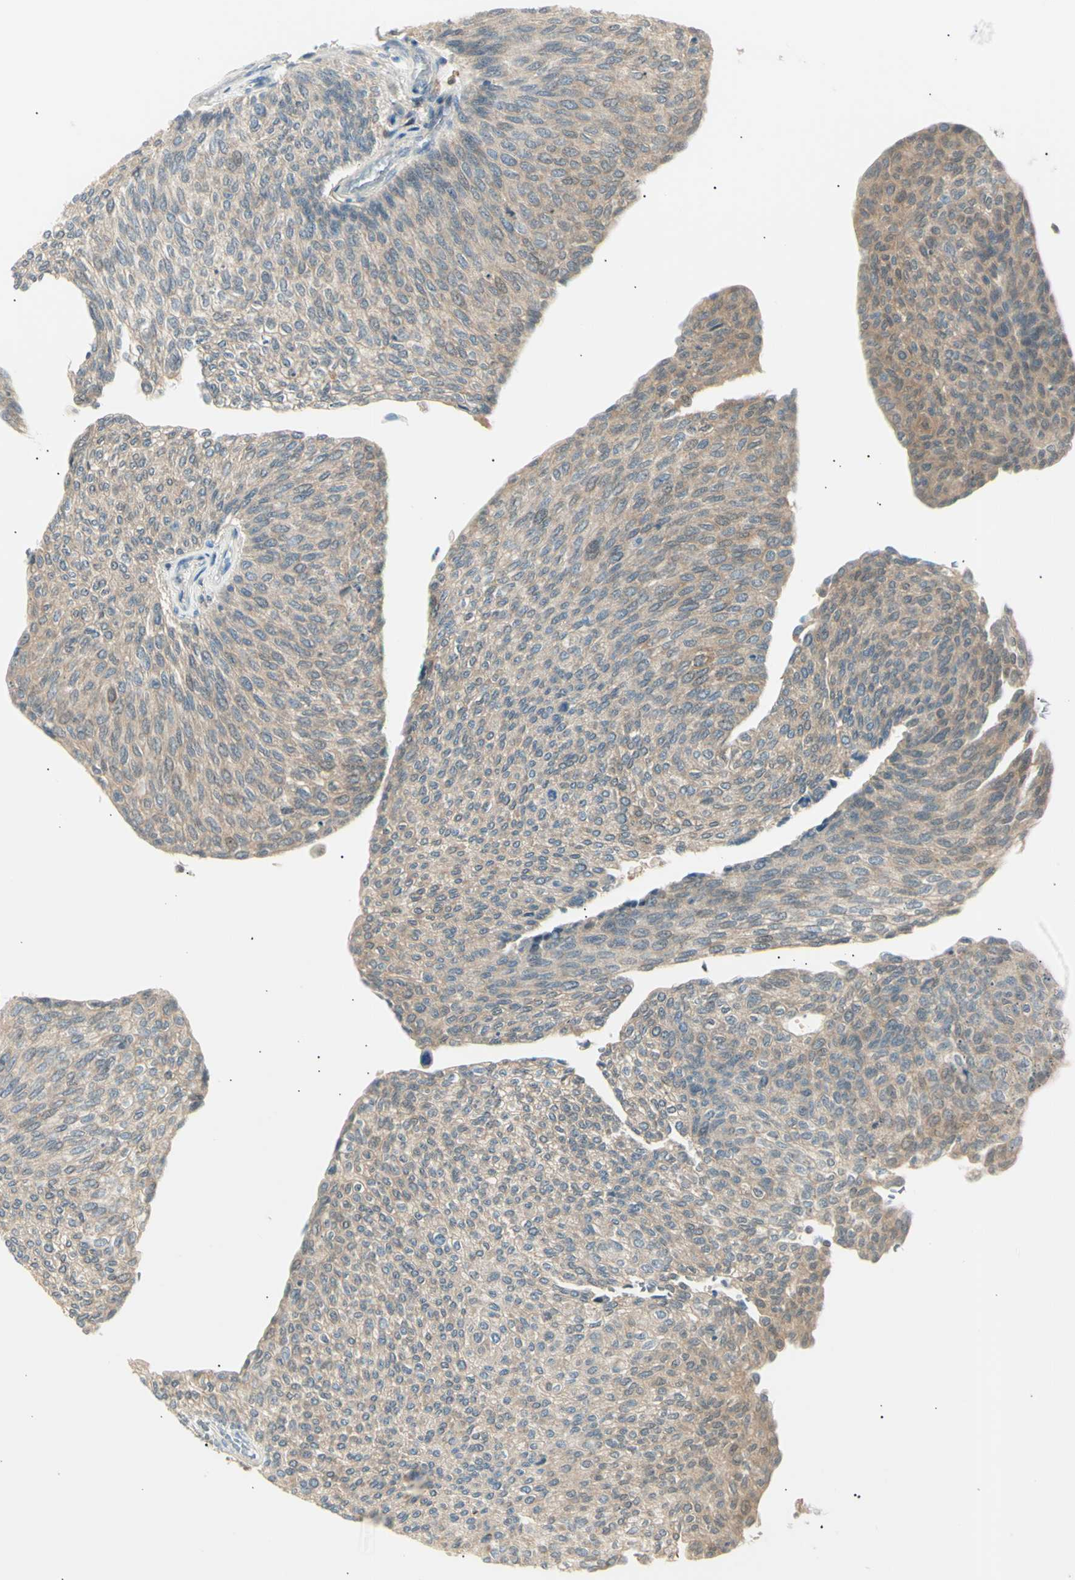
{"staining": {"intensity": "weak", "quantity": ">75%", "location": "cytoplasmic/membranous"}, "tissue": "urothelial cancer", "cell_type": "Tumor cells", "image_type": "cancer", "snomed": [{"axis": "morphology", "description": "Urothelial carcinoma, Low grade"}, {"axis": "topography", "description": "Urinary bladder"}], "caption": "Low-grade urothelial carcinoma stained with a protein marker demonstrates weak staining in tumor cells.", "gene": "LHPP", "patient": {"sex": "female", "age": 79}}